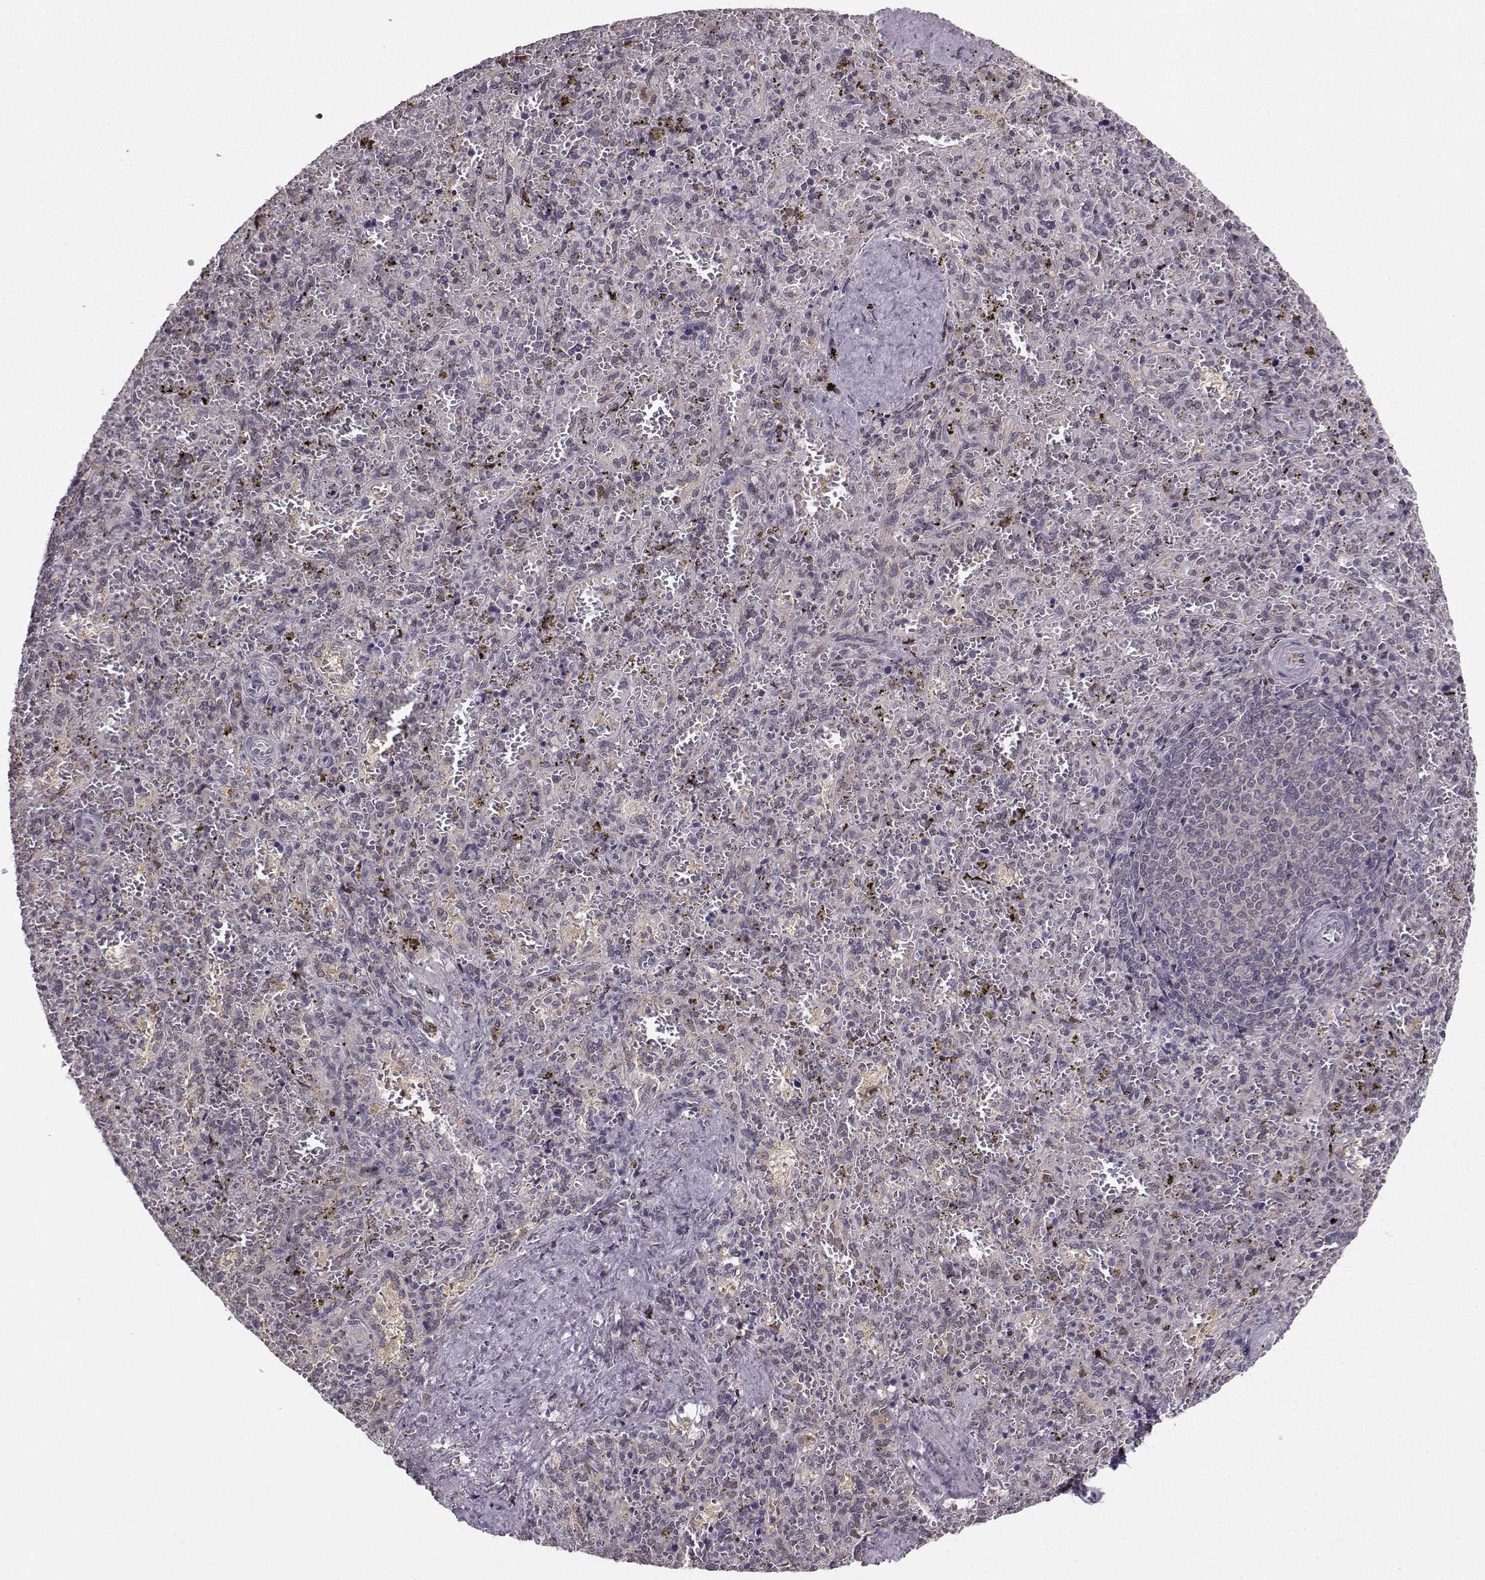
{"staining": {"intensity": "negative", "quantity": "none", "location": "none"}, "tissue": "spleen", "cell_type": "Cells in red pulp", "image_type": "normal", "snomed": [{"axis": "morphology", "description": "Normal tissue, NOS"}, {"axis": "topography", "description": "Spleen"}], "caption": "This is a photomicrograph of IHC staining of normal spleen, which shows no positivity in cells in red pulp. Nuclei are stained in blue.", "gene": "PKP2", "patient": {"sex": "female", "age": 50}}